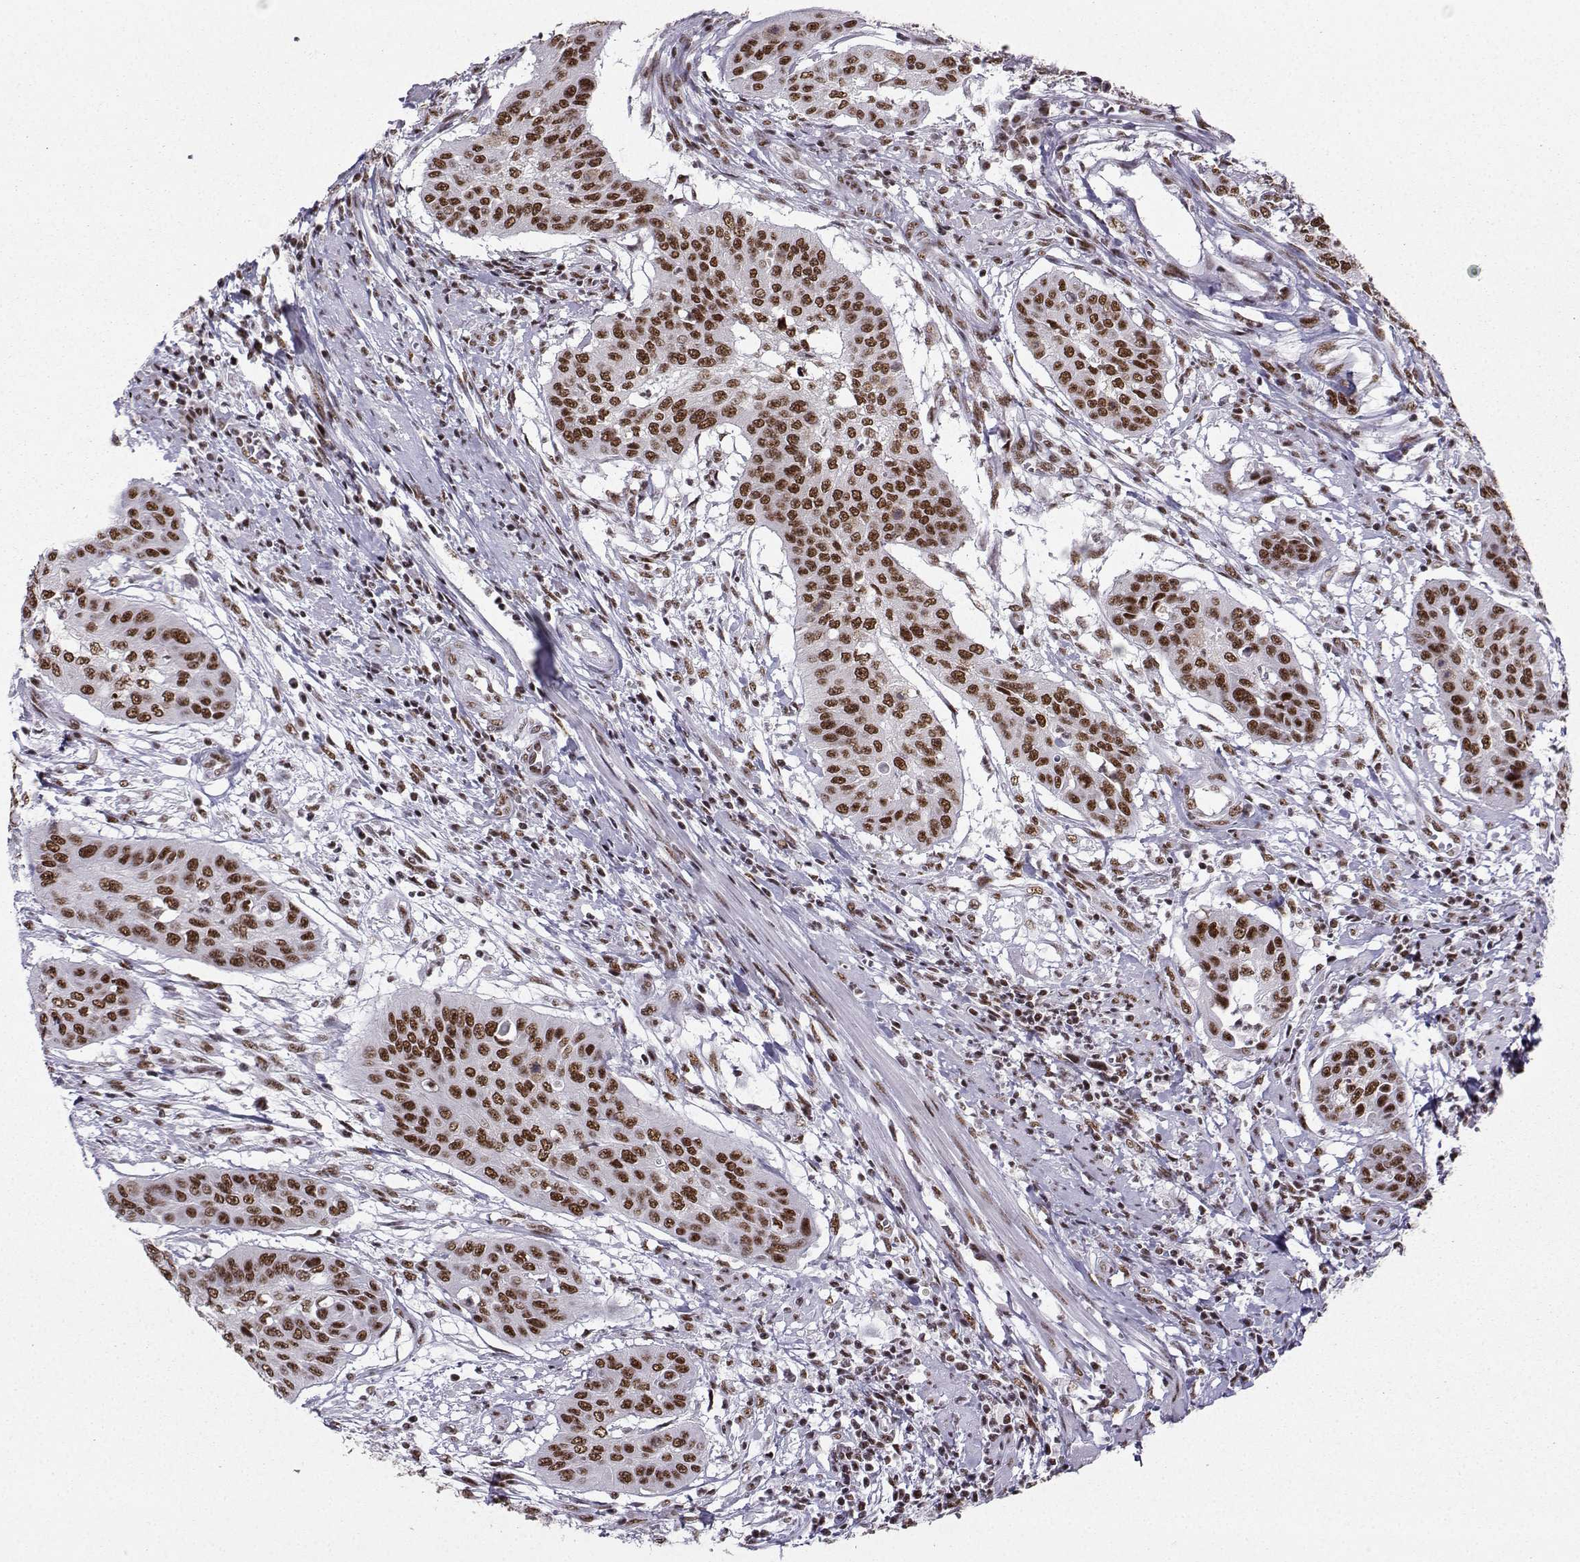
{"staining": {"intensity": "moderate", "quantity": ">75%", "location": "nuclear"}, "tissue": "cervical cancer", "cell_type": "Tumor cells", "image_type": "cancer", "snomed": [{"axis": "morphology", "description": "Squamous cell carcinoma, NOS"}, {"axis": "topography", "description": "Cervix"}], "caption": "A micrograph showing moderate nuclear expression in approximately >75% of tumor cells in squamous cell carcinoma (cervical), as visualized by brown immunohistochemical staining.", "gene": "SNRPB2", "patient": {"sex": "female", "age": 39}}